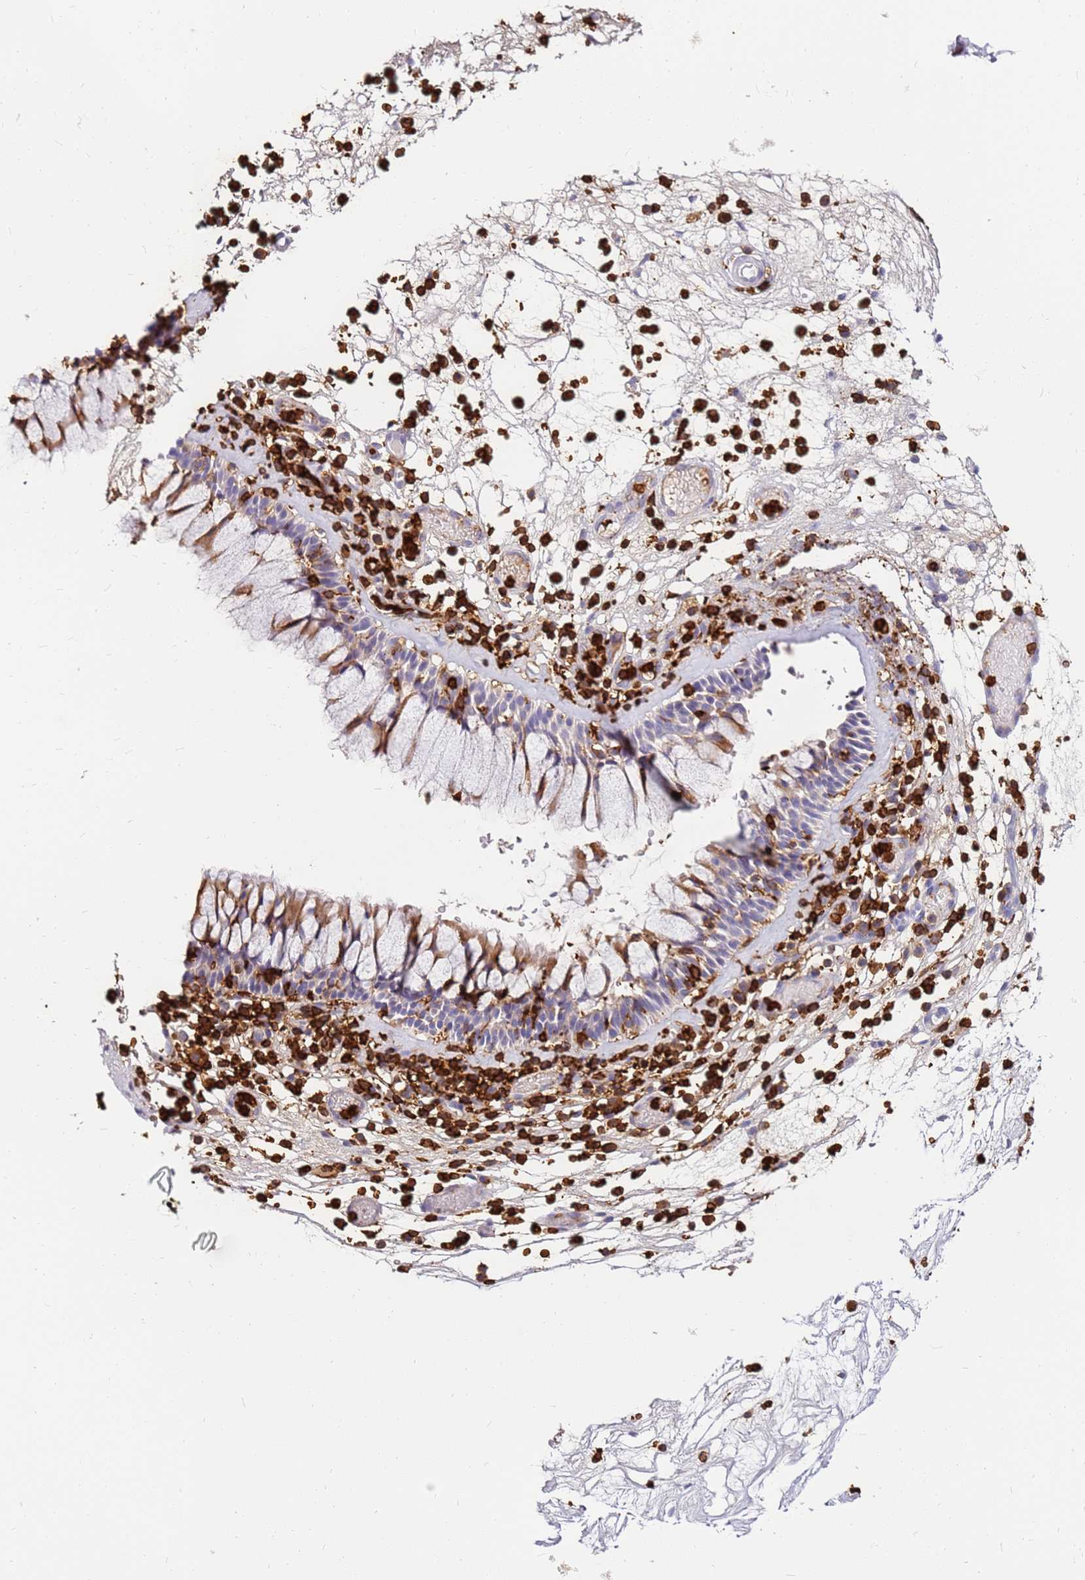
{"staining": {"intensity": "weak", "quantity": "25%-75%", "location": "cytoplasmic/membranous"}, "tissue": "nasopharynx", "cell_type": "Respiratory epithelial cells", "image_type": "normal", "snomed": [{"axis": "morphology", "description": "Normal tissue, NOS"}, {"axis": "morphology", "description": "Inflammation, NOS"}, {"axis": "topography", "description": "Nasopharynx"}], "caption": "Weak cytoplasmic/membranous positivity for a protein is identified in about 25%-75% of respiratory epithelial cells of normal nasopharynx using IHC.", "gene": "CORO1A", "patient": {"sex": "male", "age": 70}}